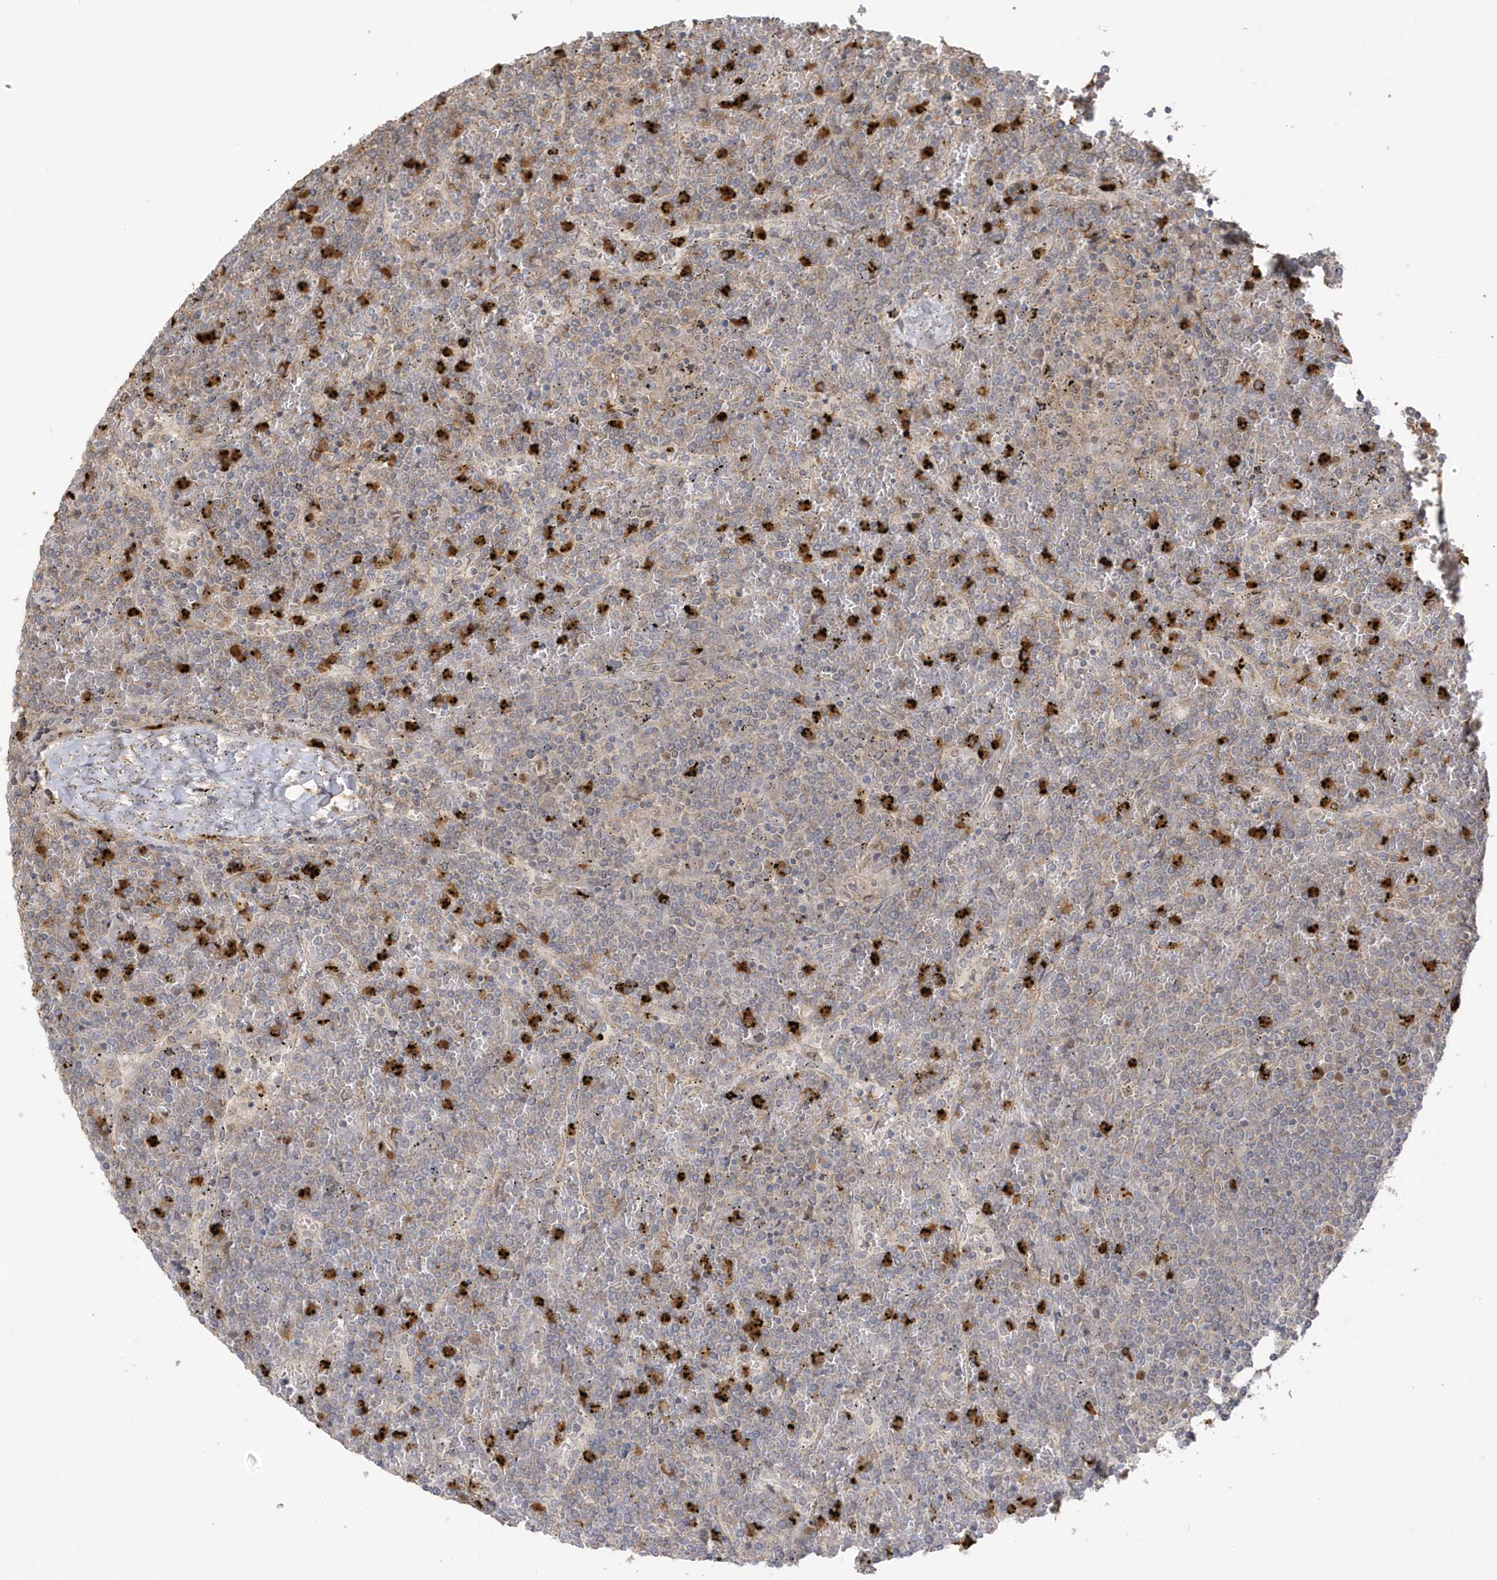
{"staining": {"intensity": "negative", "quantity": "none", "location": "none"}, "tissue": "lymphoma", "cell_type": "Tumor cells", "image_type": "cancer", "snomed": [{"axis": "morphology", "description": "Malignant lymphoma, non-Hodgkin's type, Low grade"}, {"axis": "topography", "description": "Spleen"}], "caption": "Malignant lymphoma, non-Hodgkin's type (low-grade) stained for a protein using immunohistochemistry displays no positivity tumor cells.", "gene": "NAF1", "patient": {"sex": "female", "age": 19}}